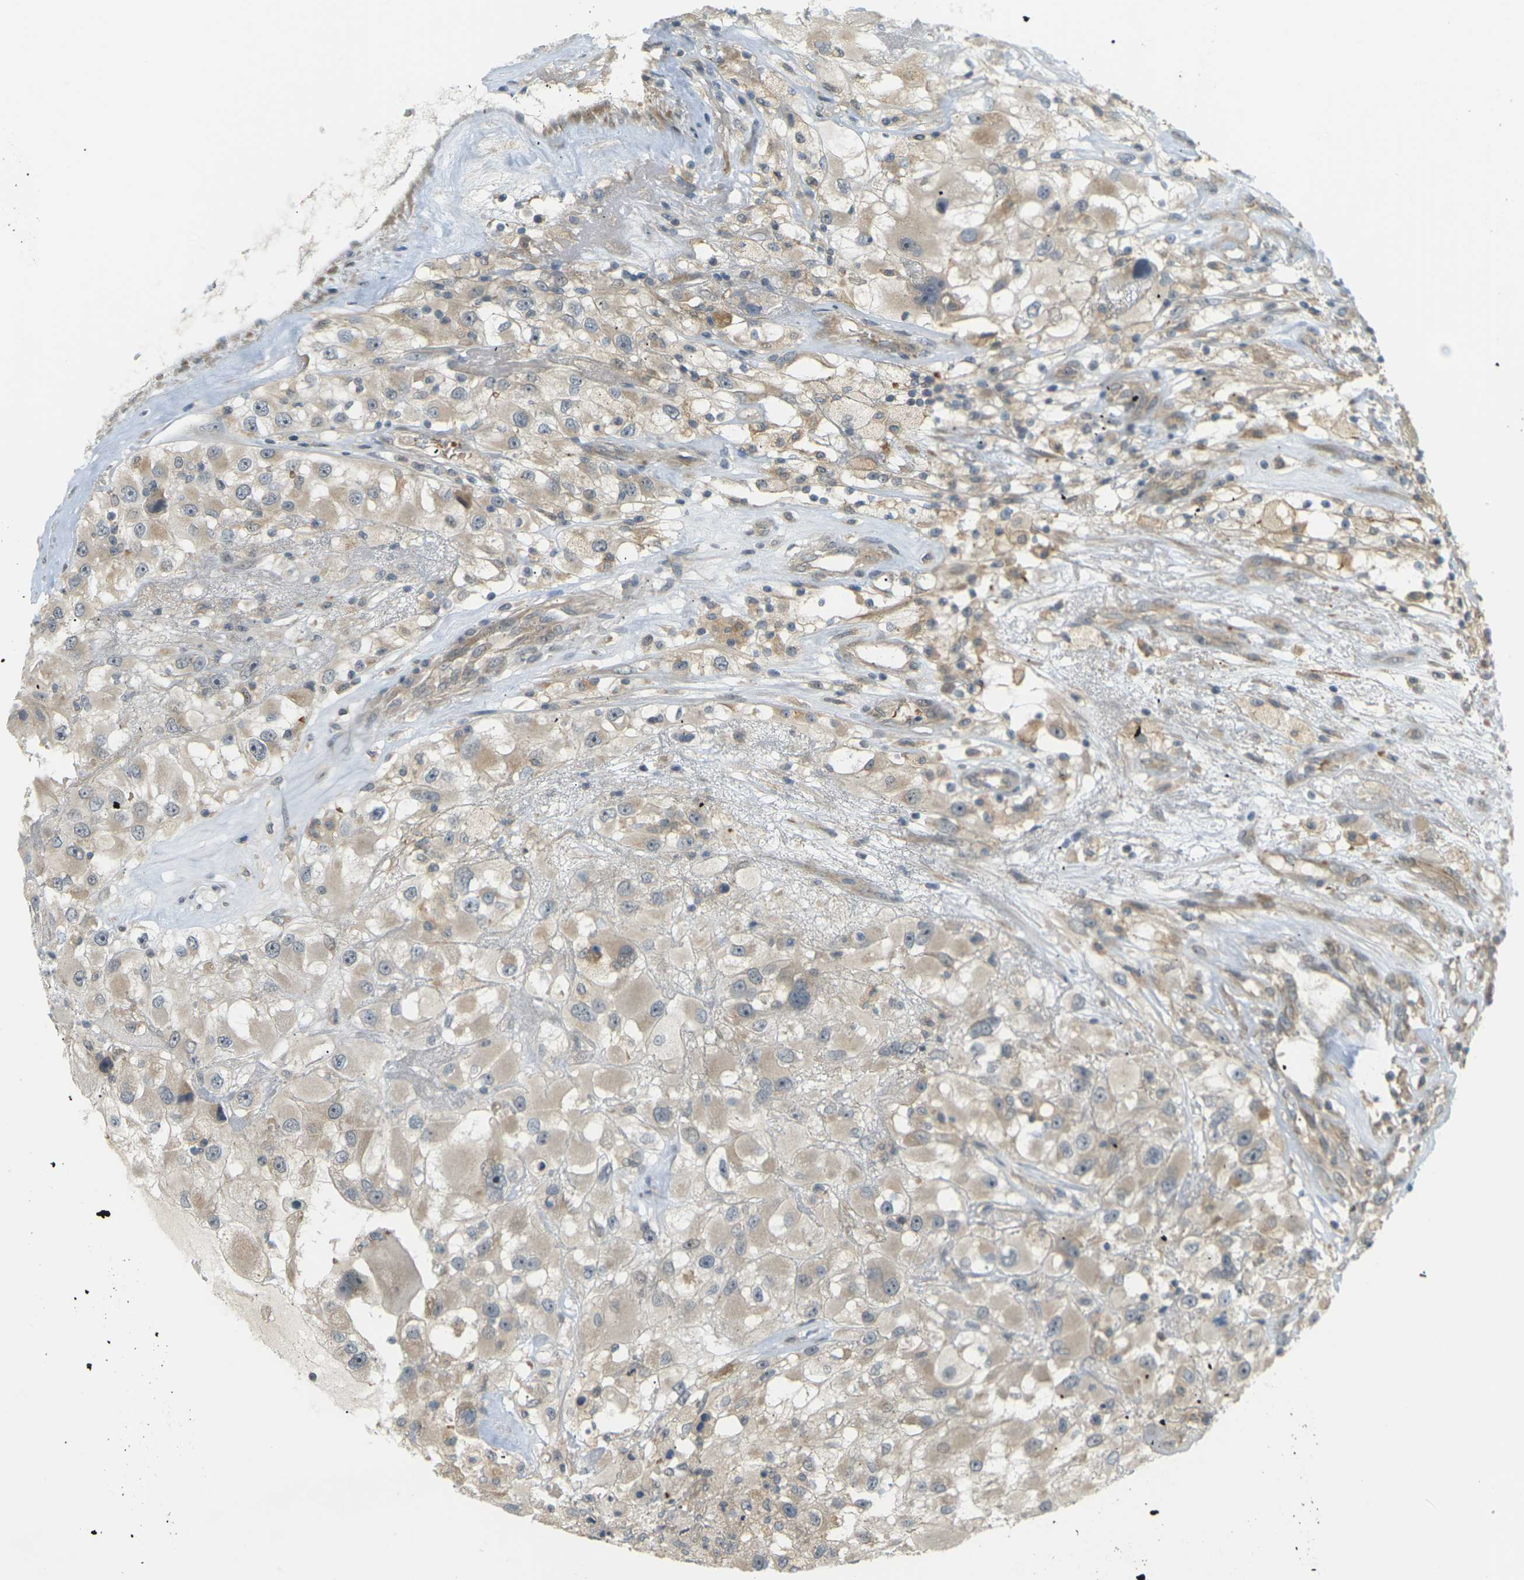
{"staining": {"intensity": "moderate", "quantity": ">75%", "location": "cytoplasmic/membranous"}, "tissue": "renal cancer", "cell_type": "Tumor cells", "image_type": "cancer", "snomed": [{"axis": "morphology", "description": "Adenocarcinoma, NOS"}, {"axis": "topography", "description": "Kidney"}], "caption": "Human renal adenocarcinoma stained for a protein (brown) displays moderate cytoplasmic/membranous positive staining in approximately >75% of tumor cells.", "gene": "SOCS6", "patient": {"sex": "female", "age": 52}}